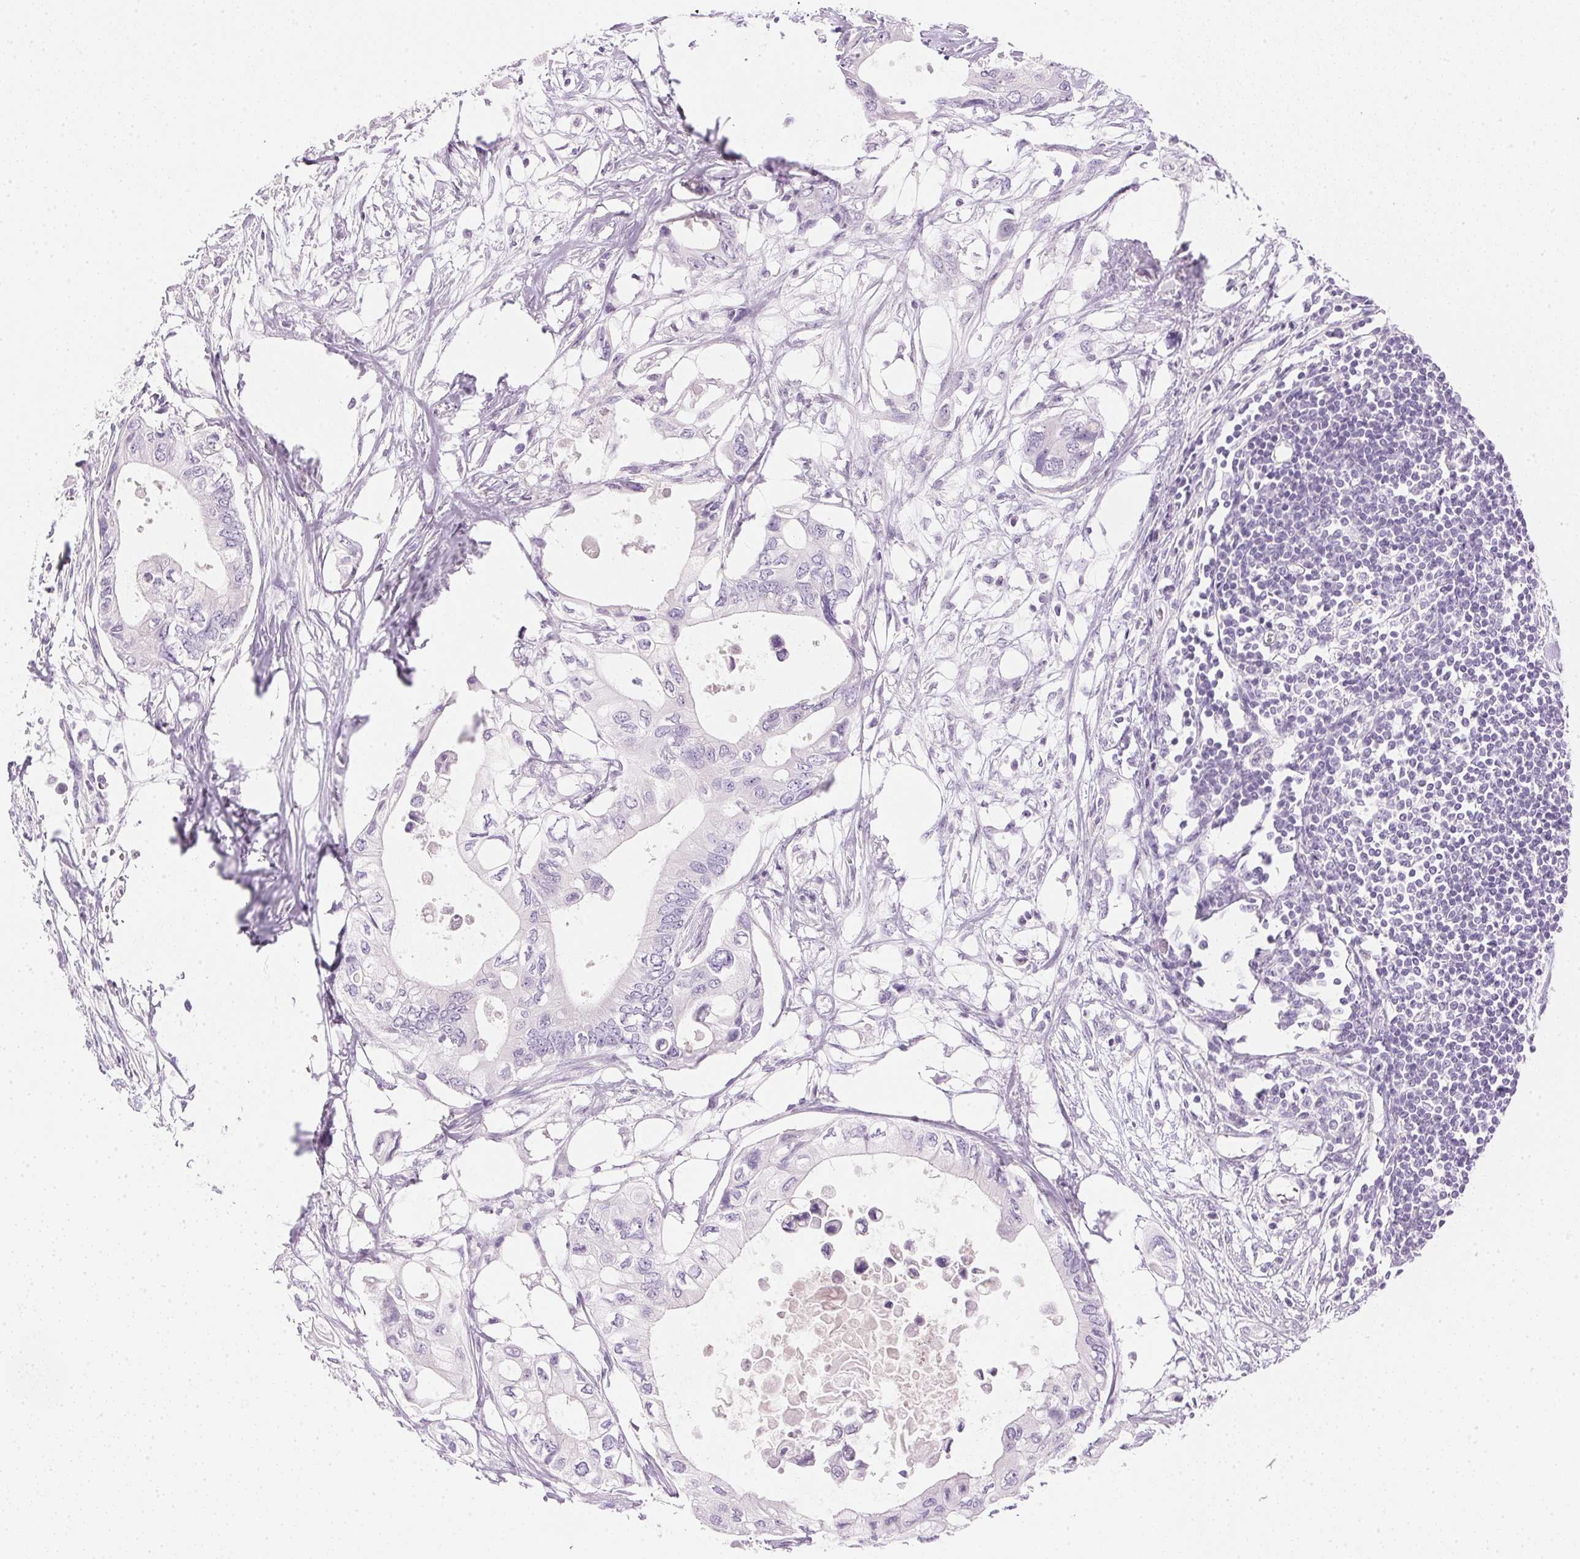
{"staining": {"intensity": "negative", "quantity": "none", "location": "none"}, "tissue": "pancreatic cancer", "cell_type": "Tumor cells", "image_type": "cancer", "snomed": [{"axis": "morphology", "description": "Adenocarcinoma, NOS"}, {"axis": "topography", "description": "Pancreas"}], "caption": "Immunohistochemical staining of human pancreatic cancer (adenocarcinoma) exhibits no significant staining in tumor cells.", "gene": "IGFBP1", "patient": {"sex": "female", "age": 63}}